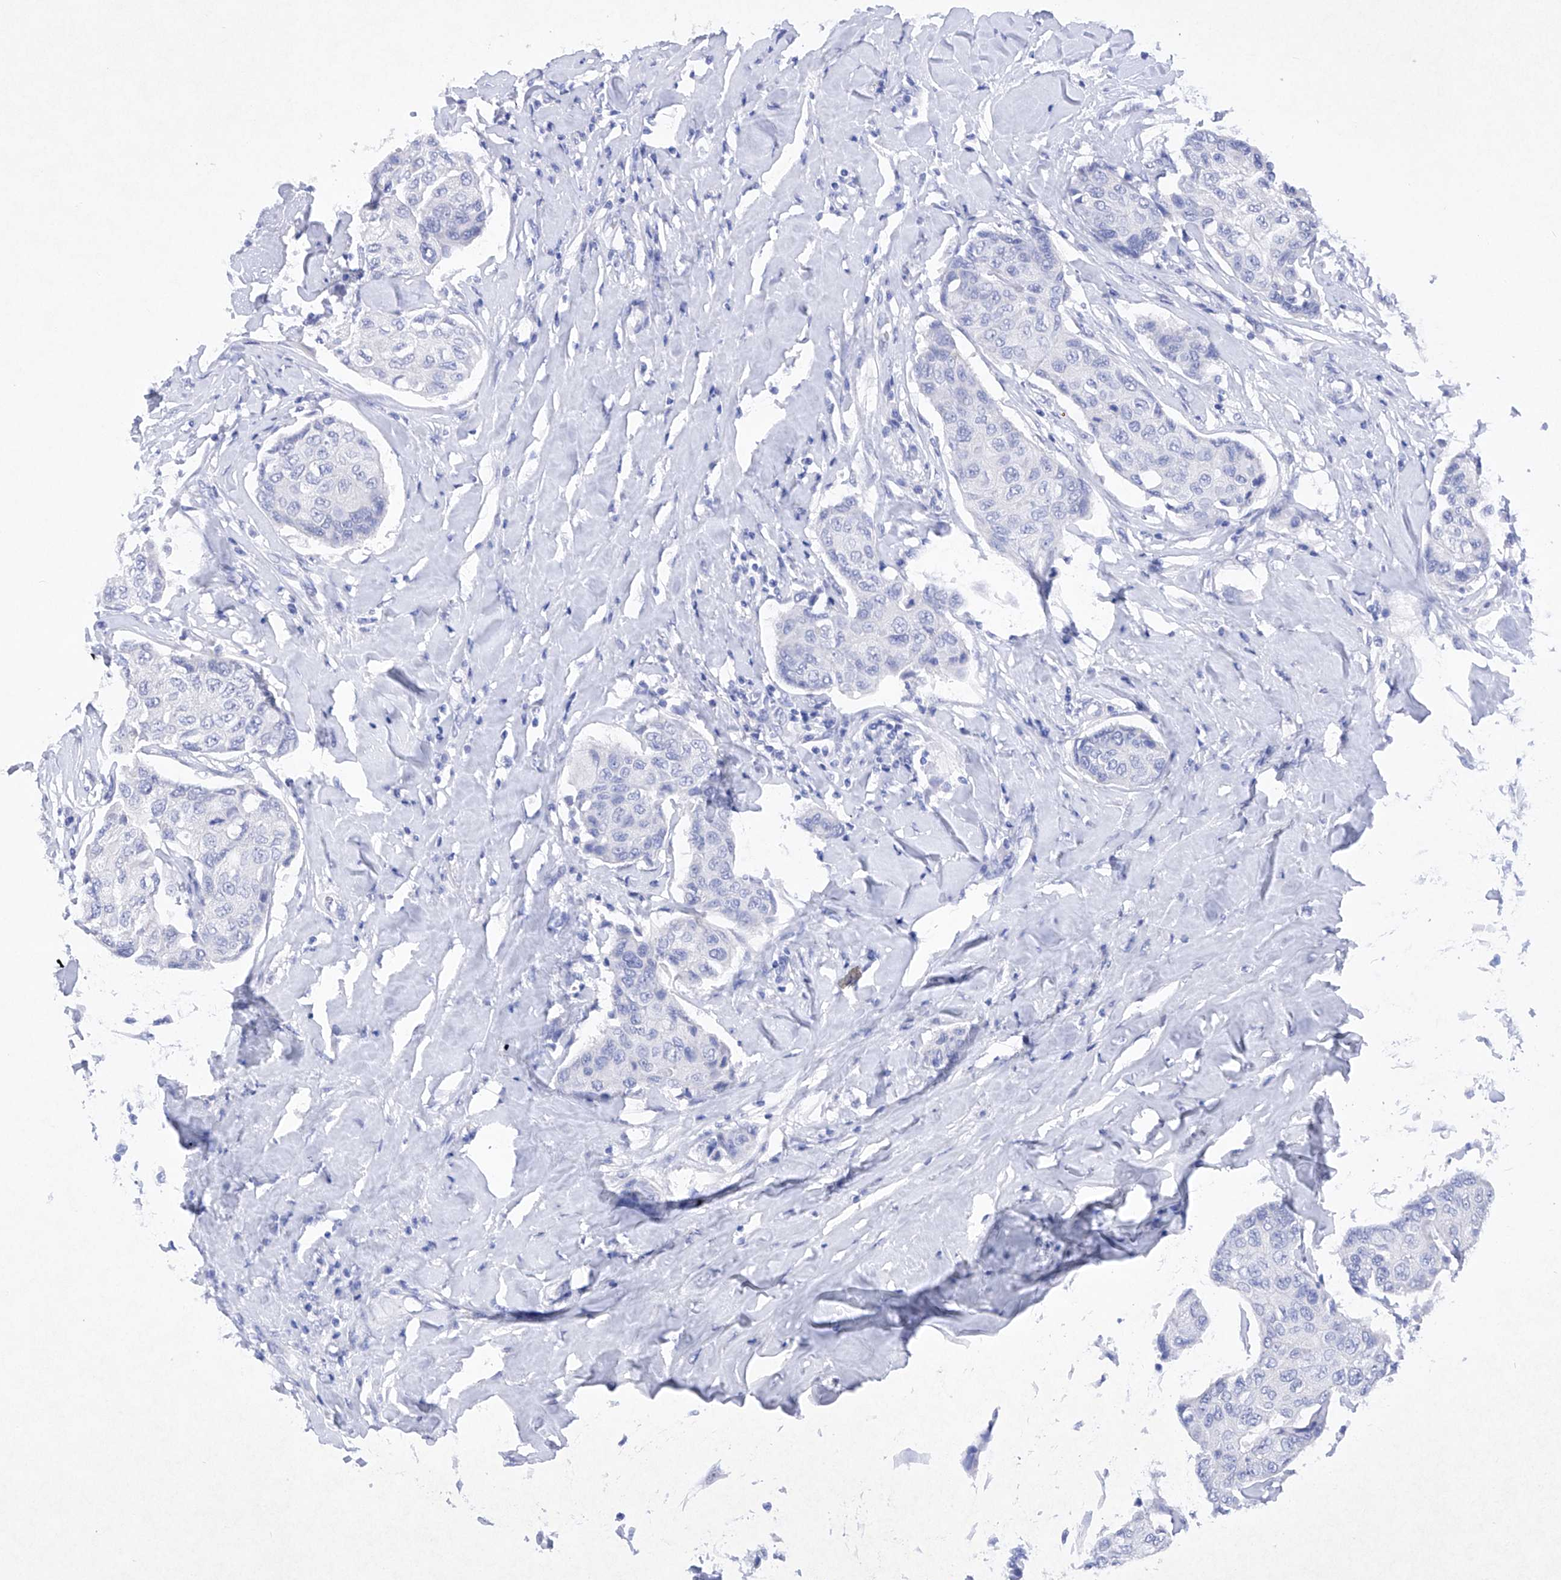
{"staining": {"intensity": "negative", "quantity": "none", "location": "none"}, "tissue": "breast cancer", "cell_type": "Tumor cells", "image_type": "cancer", "snomed": [{"axis": "morphology", "description": "Duct carcinoma"}, {"axis": "topography", "description": "Breast"}], "caption": "The IHC image has no significant positivity in tumor cells of breast cancer tissue.", "gene": "BARX2", "patient": {"sex": "female", "age": 80}}